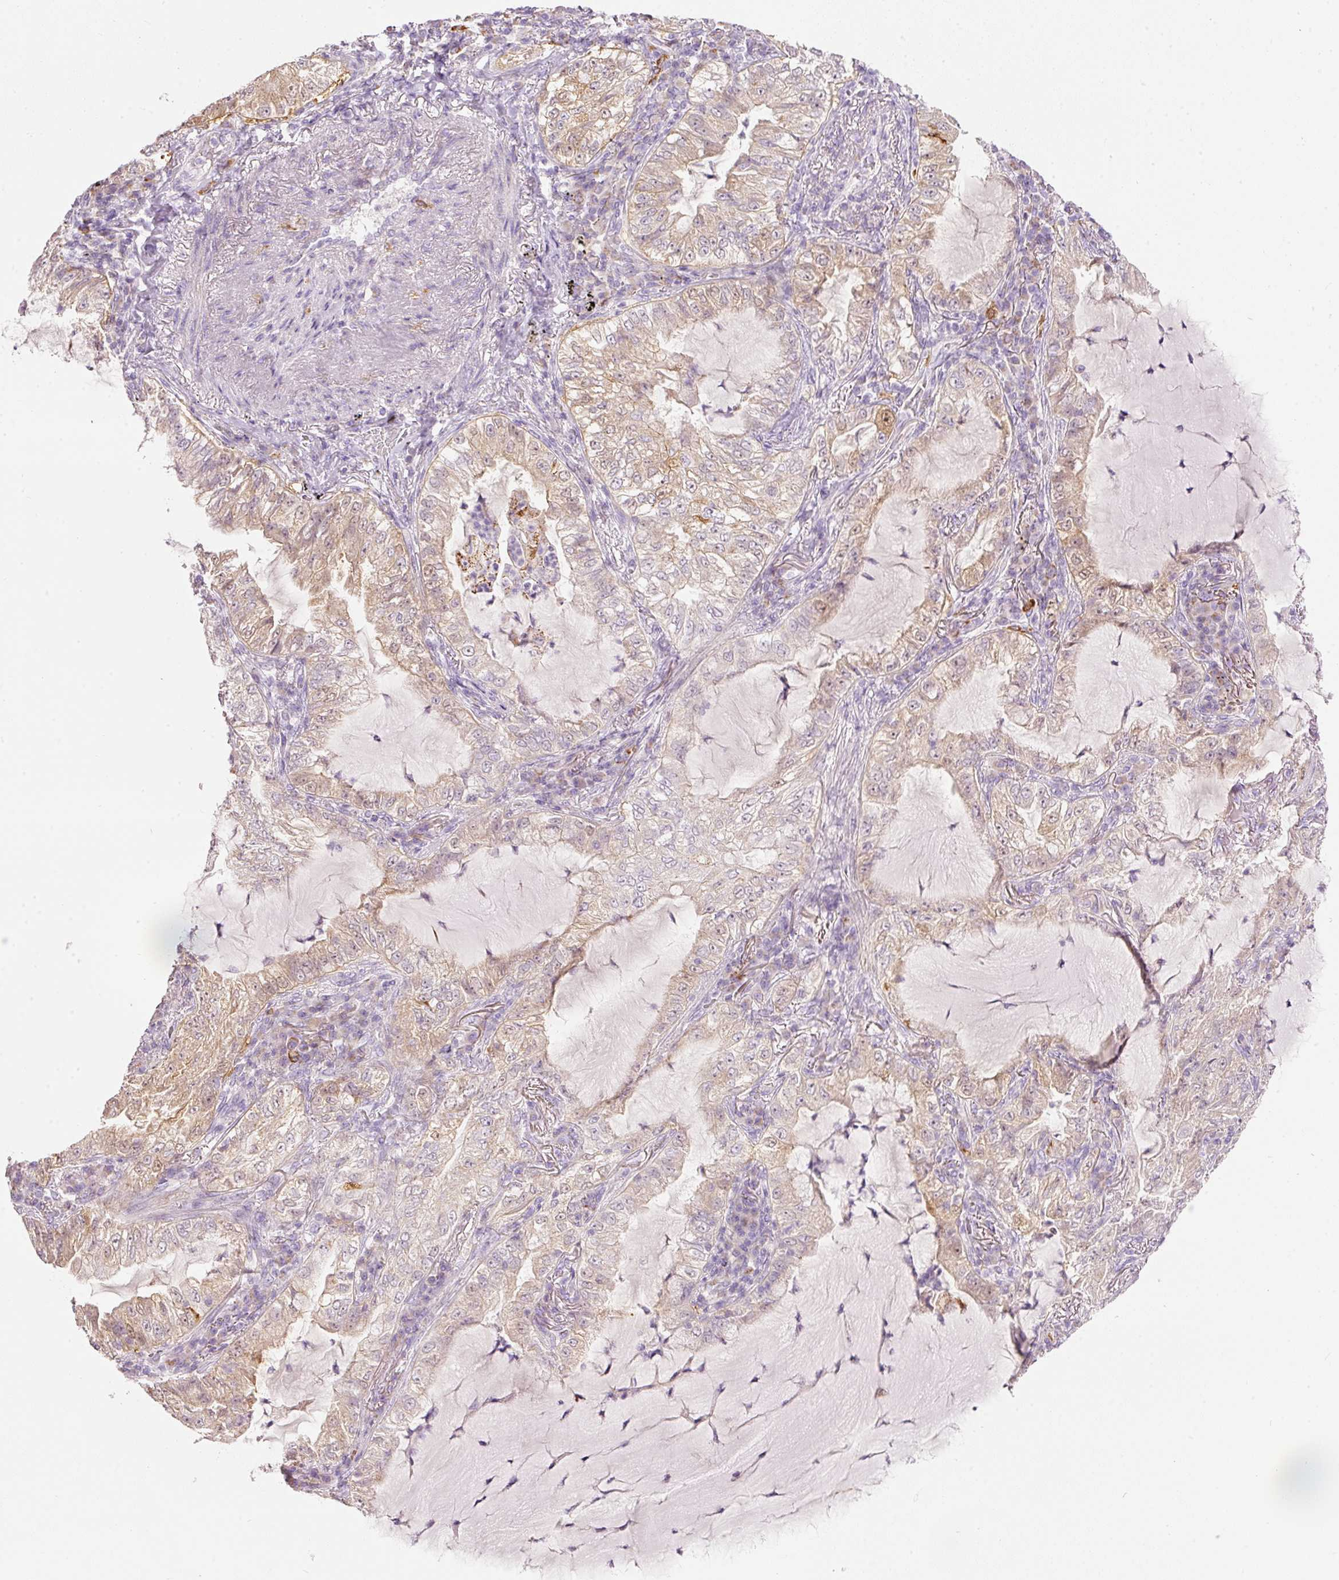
{"staining": {"intensity": "weak", "quantity": "25%-75%", "location": "cytoplasmic/membranous"}, "tissue": "lung cancer", "cell_type": "Tumor cells", "image_type": "cancer", "snomed": [{"axis": "morphology", "description": "Adenocarcinoma, NOS"}, {"axis": "topography", "description": "Lung"}], "caption": "Immunohistochemistry (DAB (3,3'-diaminobenzidine)) staining of human adenocarcinoma (lung) shows weak cytoplasmic/membranous protein positivity in approximately 25%-75% of tumor cells. (DAB (3,3'-diaminobenzidine) IHC, brown staining for protein, blue staining for nuclei).", "gene": "MTHFD2", "patient": {"sex": "female", "age": 73}}